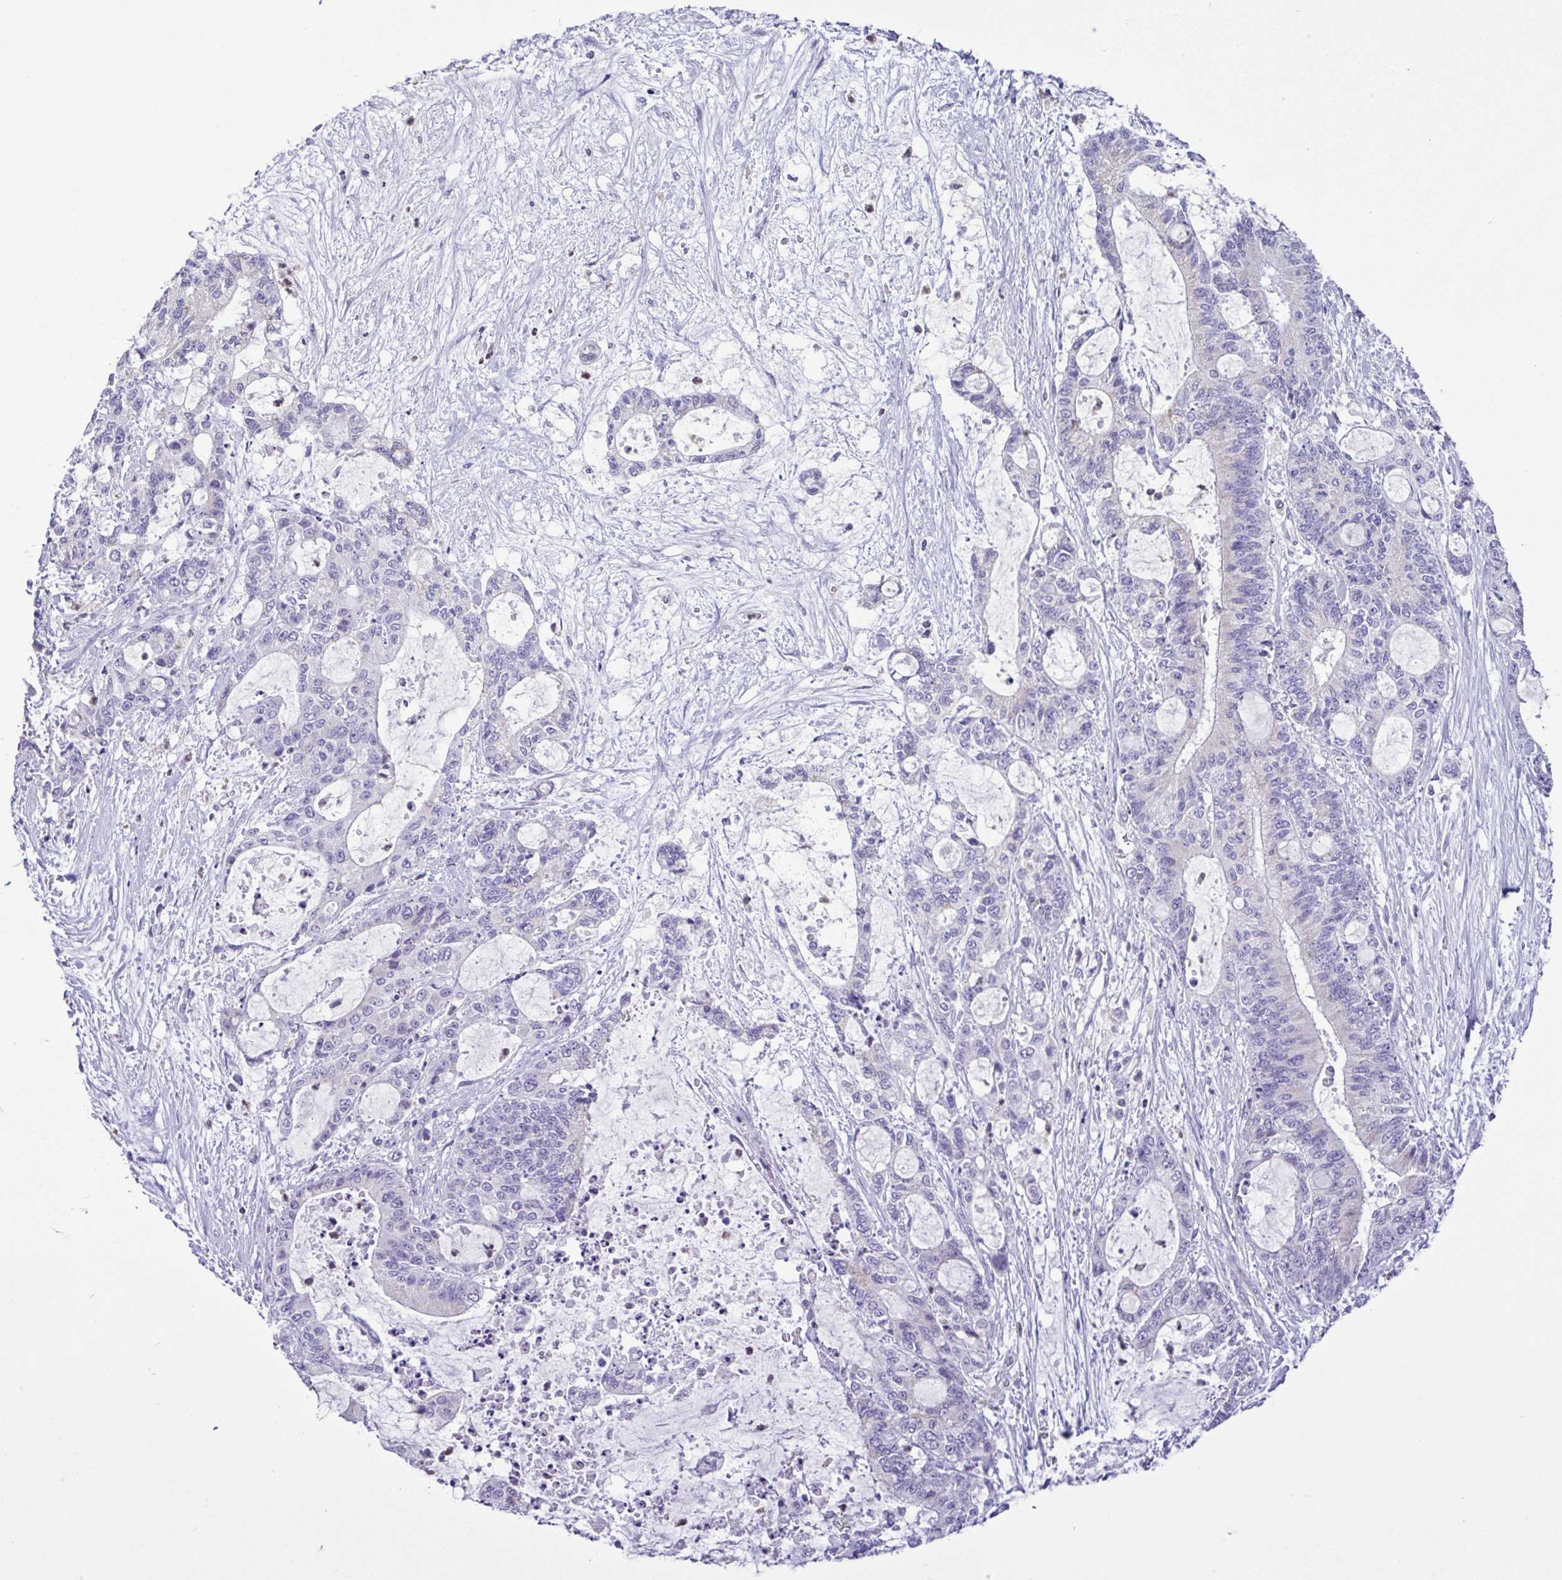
{"staining": {"intensity": "negative", "quantity": "none", "location": "none"}, "tissue": "liver cancer", "cell_type": "Tumor cells", "image_type": "cancer", "snomed": [{"axis": "morphology", "description": "Normal tissue, NOS"}, {"axis": "morphology", "description": "Cholangiocarcinoma"}, {"axis": "topography", "description": "Liver"}, {"axis": "topography", "description": "Peripheral nerve tissue"}], "caption": "An immunohistochemistry image of cholangiocarcinoma (liver) is shown. There is no staining in tumor cells of cholangiocarcinoma (liver). (Immunohistochemistry (ihc), brightfield microscopy, high magnification).", "gene": "CBY2", "patient": {"sex": "female", "age": 73}}